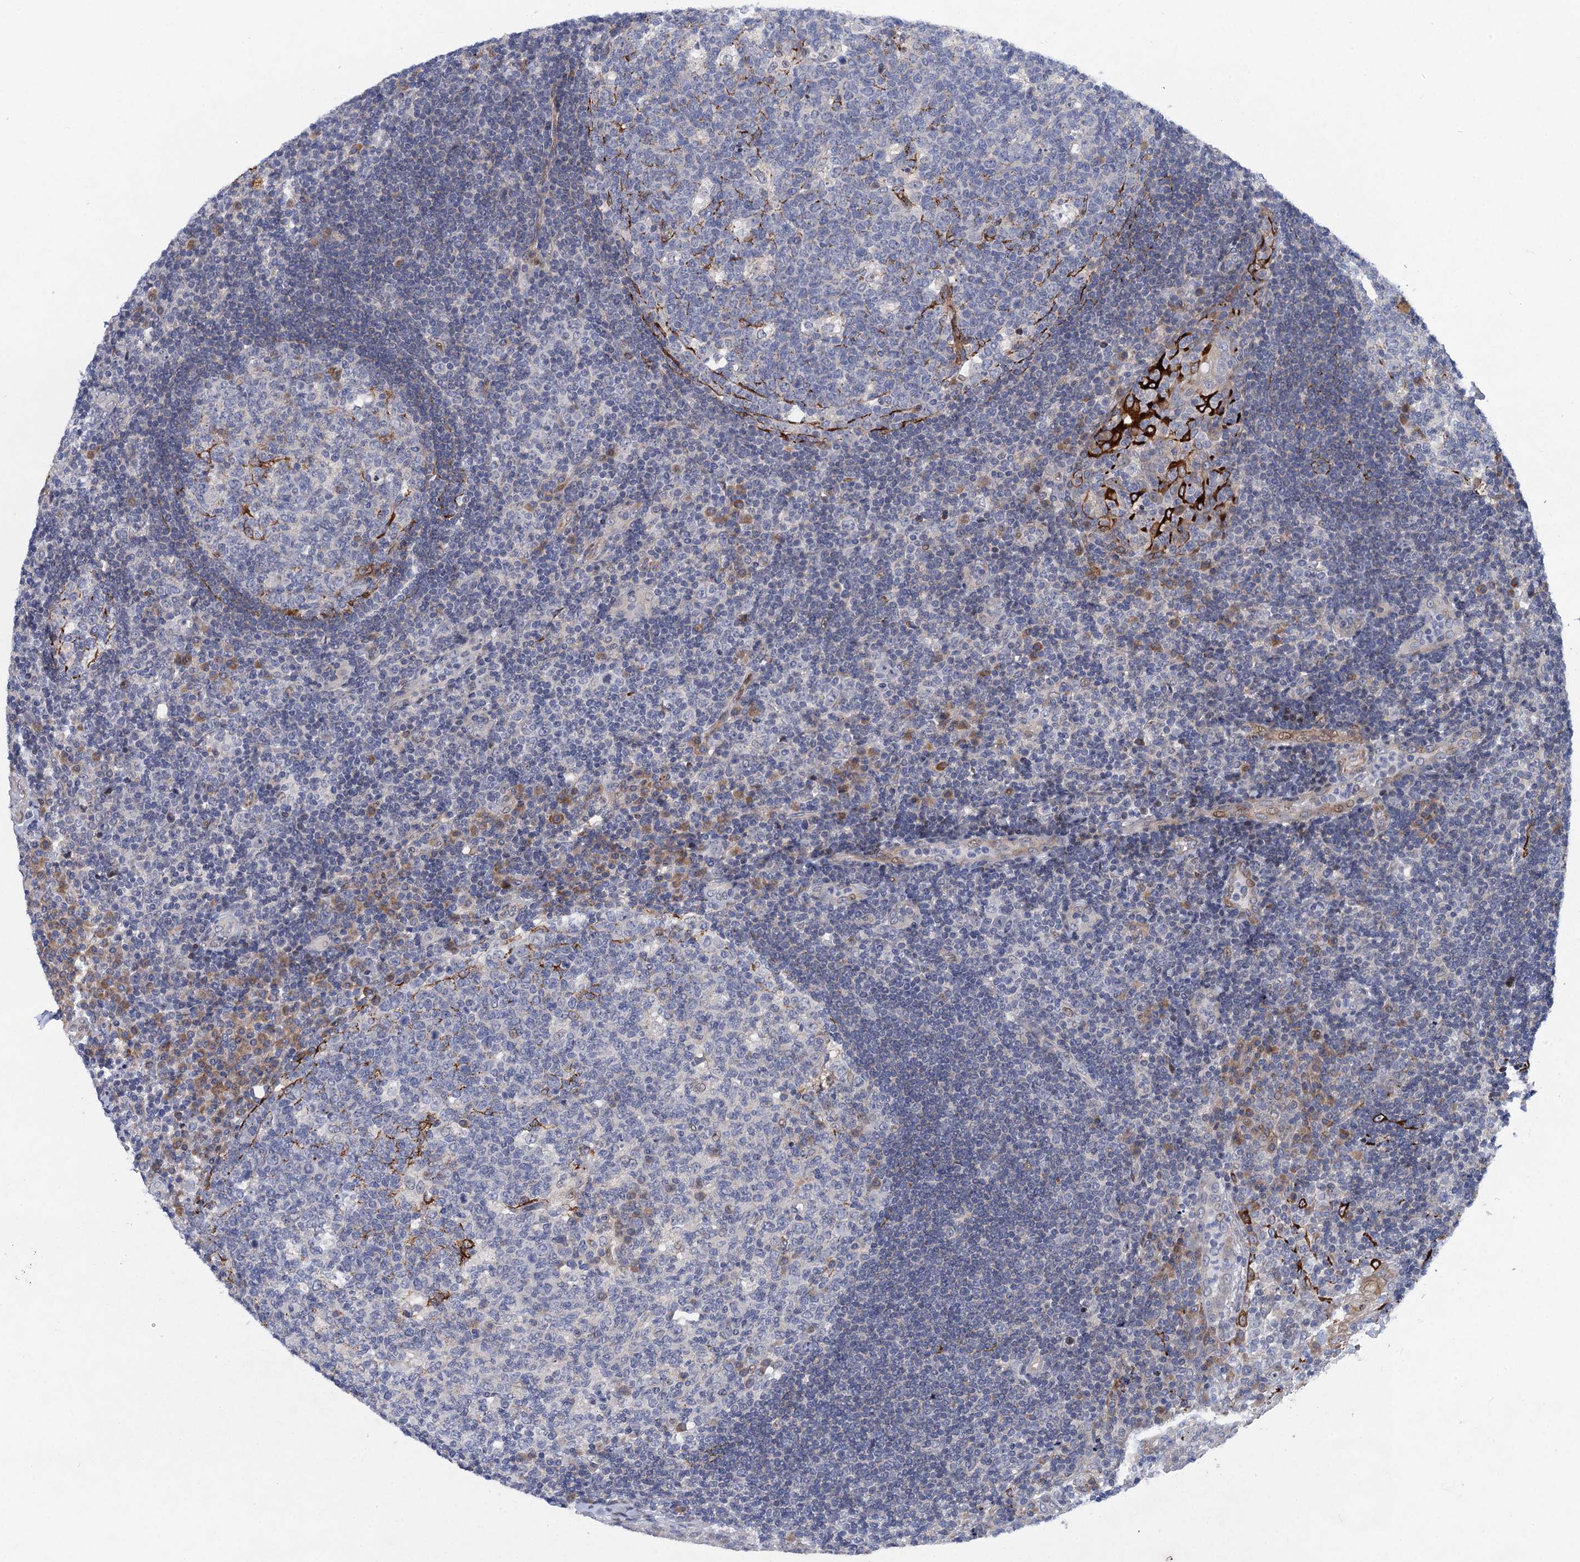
{"staining": {"intensity": "negative", "quantity": "none", "location": "none"}, "tissue": "tonsil", "cell_type": "Germinal center cells", "image_type": "normal", "snomed": [{"axis": "morphology", "description": "Normal tissue, NOS"}, {"axis": "topography", "description": "Tonsil"}], "caption": "DAB immunohistochemical staining of normal tonsil displays no significant expression in germinal center cells. (IHC, brightfield microscopy, high magnification).", "gene": "QPCTL", "patient": {"sex": "female", "age": 40}}